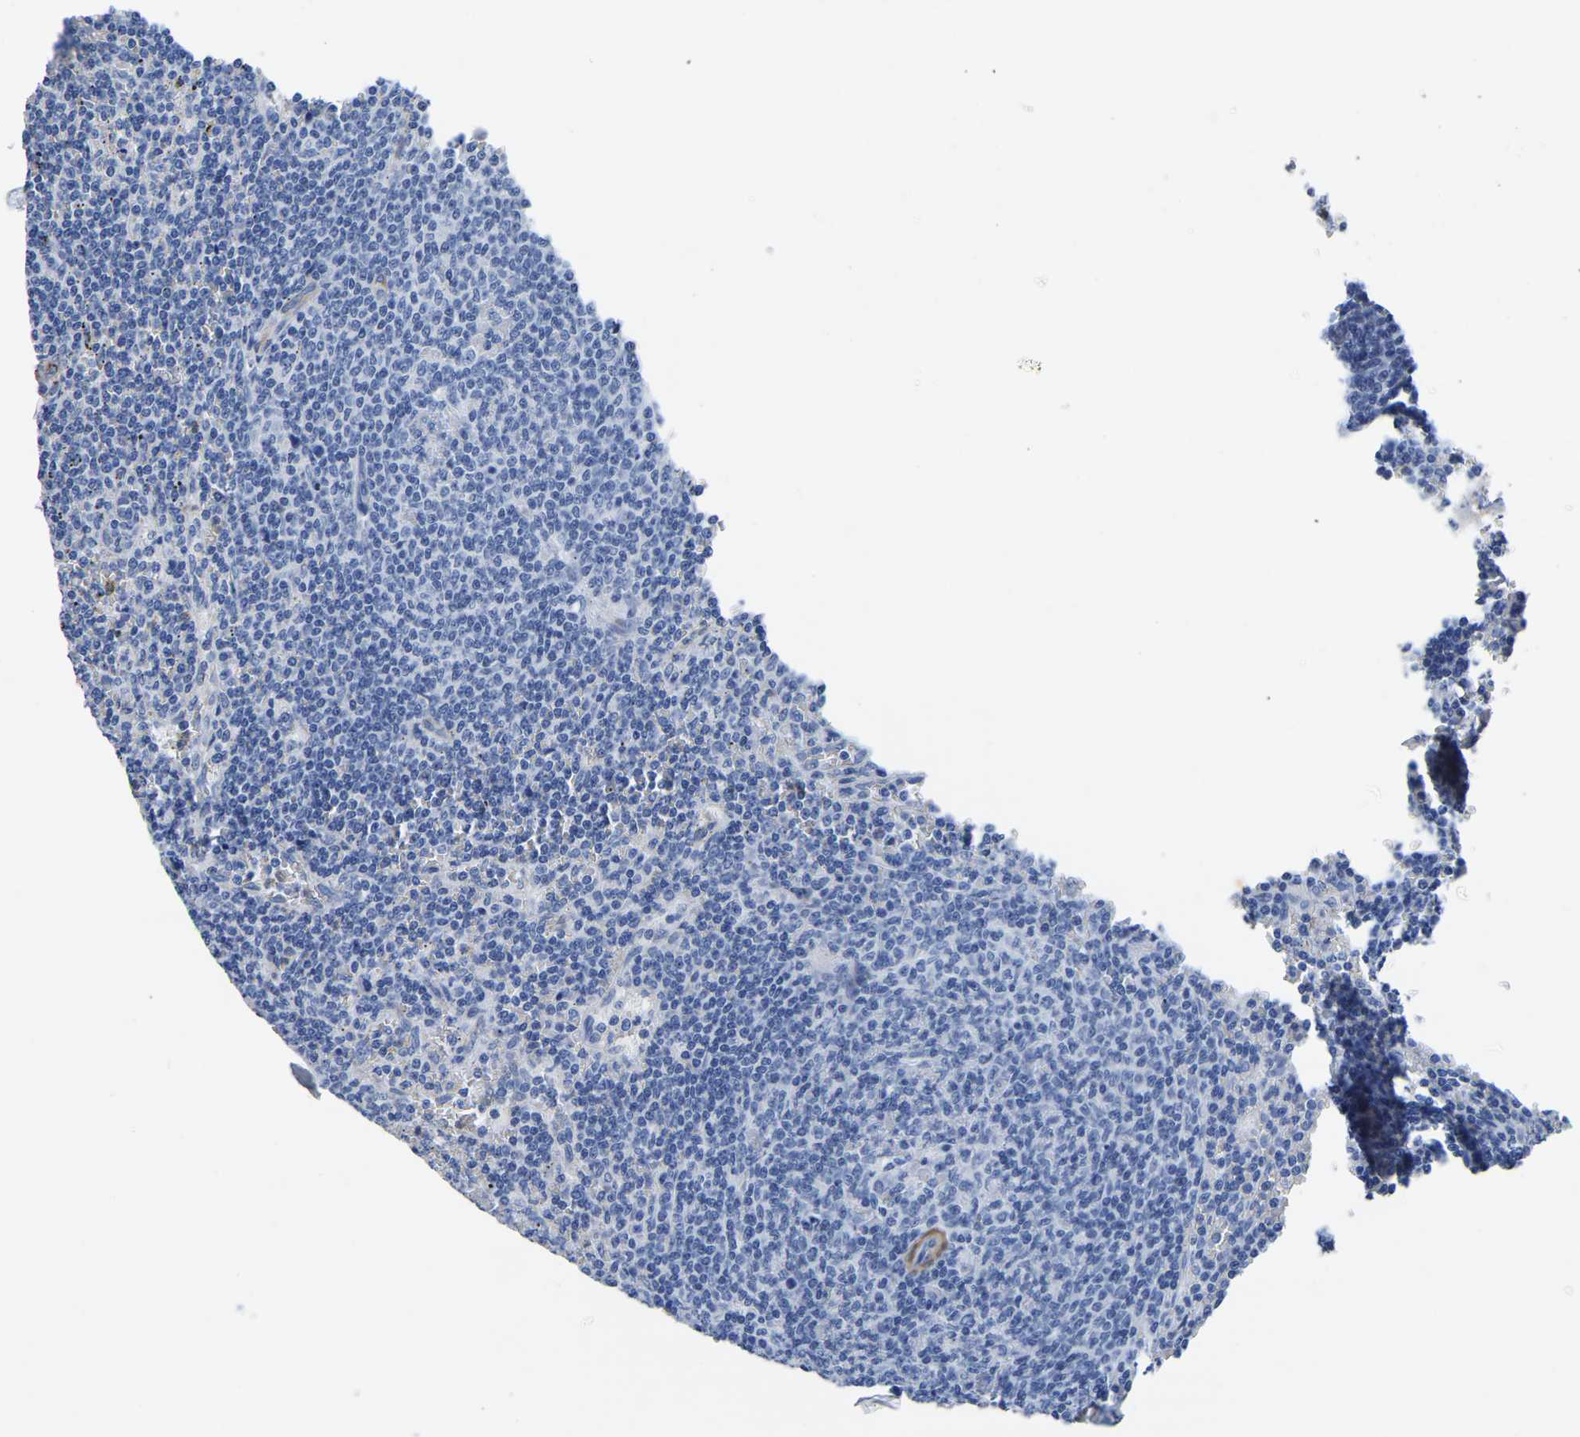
{"staining": {"intensity": "negative", "quantity": "none", "location": "none"}, "tissue": "lymphoma", "cell_type": "Tumor cells", "image_type": "cancer", "snomed": [{"axis": "morphology", "description": "Malignant lymphoma, non-Hodgkin's type, Low grade"}, {"axis": "topography", "description": "Spleen"}], "caption": "The immunohistochemistry image has no significant staining in tumor cells of low-grade malignant lymphoma, non-Hodgkin's type tissue.", "gene": "SLC45A3", "patient": {"sex": "female", "age": 50}}